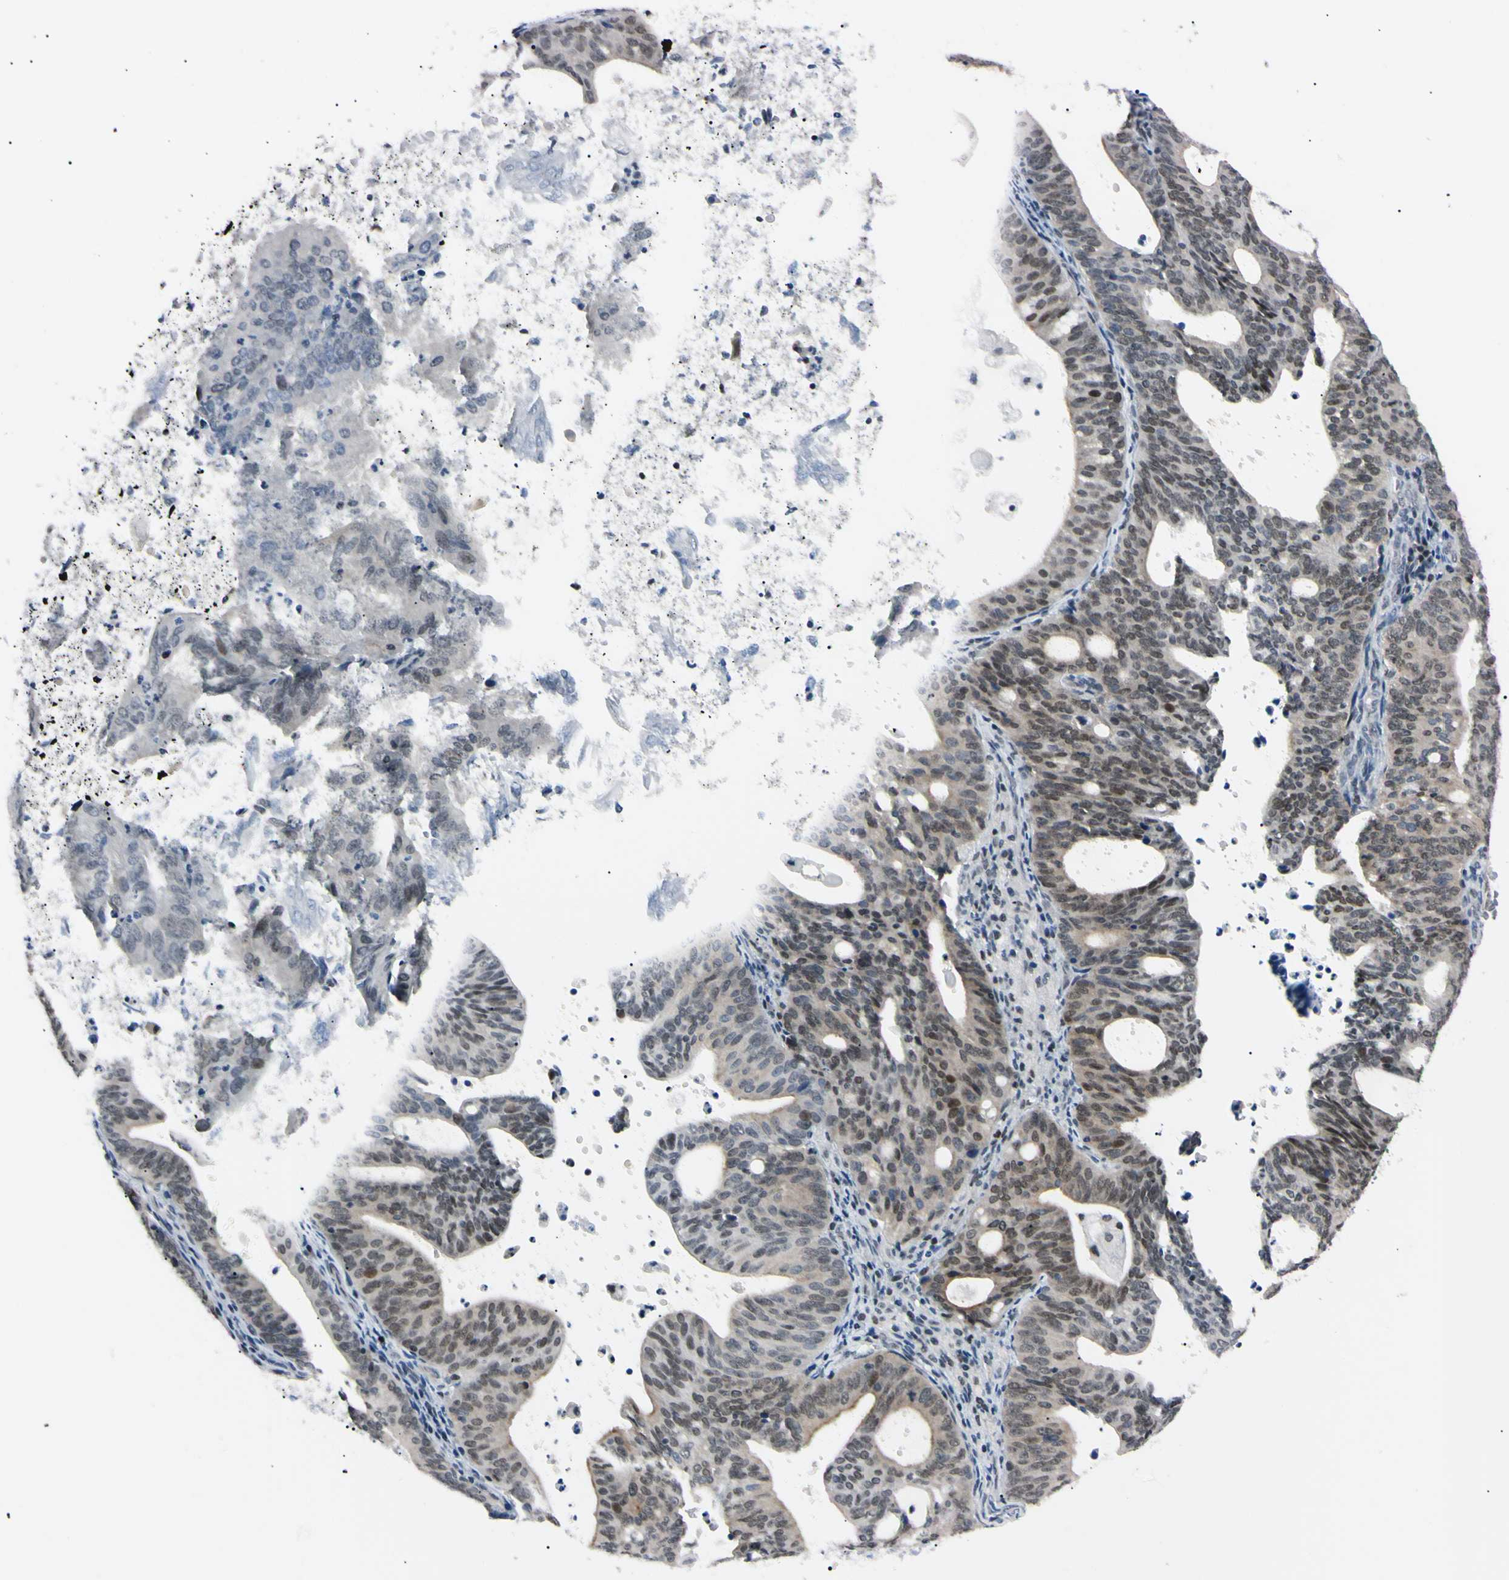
{"staining": {"intensity": "moderate", "quantity": "25%-75%", "location": "cytoplasmic/membranous"}, "tissue": "endometrial cancer", "cell_type": "Tumor cells", "image_type": "cancer", "snomed": [{"axis": "morphology", "description": "Adenocarcinoma, NOS"}, {"axis": "topography", "description": "Uterus"}], "caption": "Human adenocarcinoma (endometrial) stained for a protein (brown) exhibits moderate cytoplasmic/membranous positive positivity in approximately 25%-75% of tumor cells.", "gene": "C1orf174", "patient": {"sex": "female", "age": 83}}